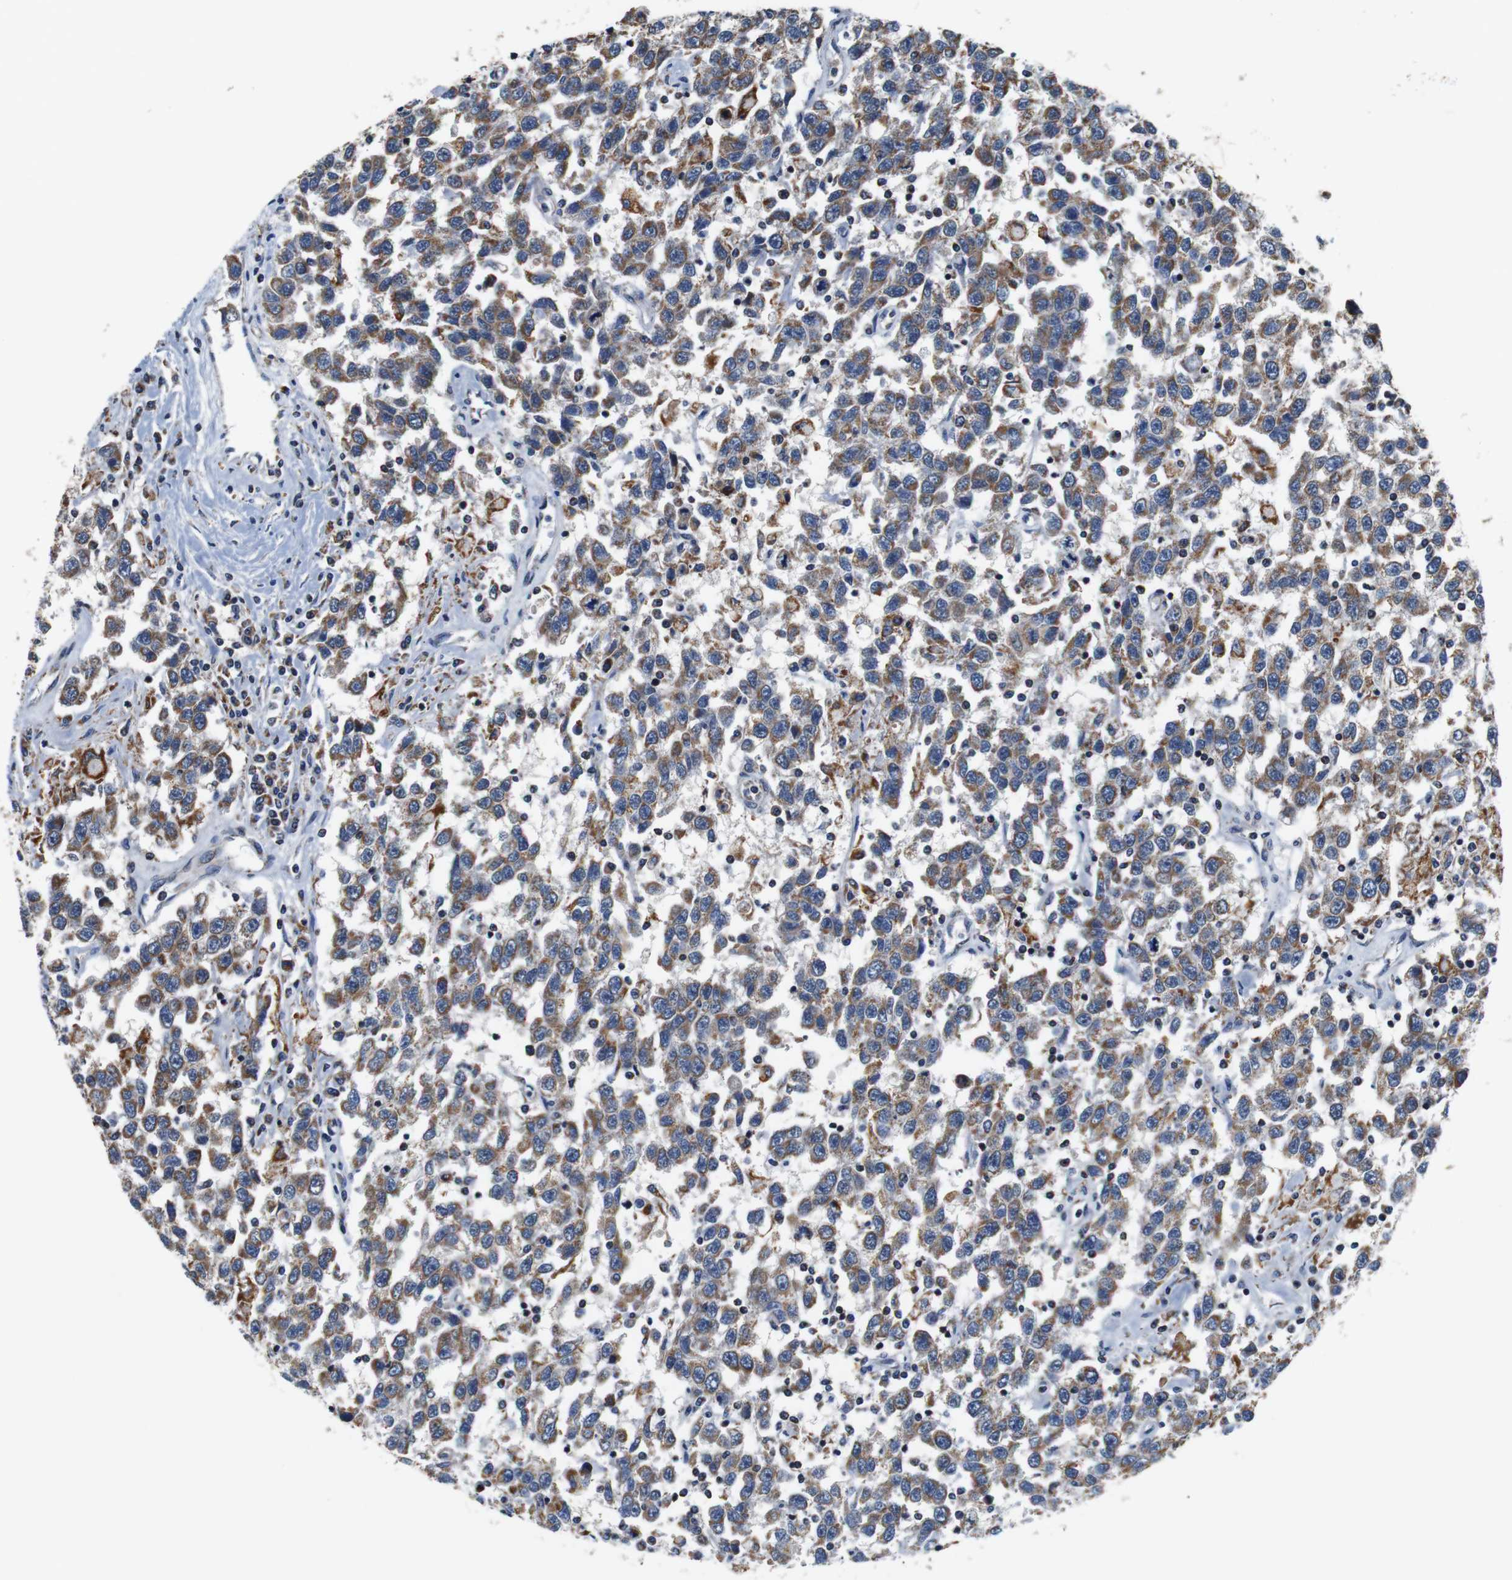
{"staining": {"intensity": "moderate", "quantity": ">75%", "location": "cytoplasmic/membranous"}, "tissue": "testis cancer", "cell_type": "Tumor cells", "image_type": "cancer", "snomed": [{"axis": "morphology", "description": "Seminoma, NOS"}, {"axis": "topography", "description": "Testis"}], "caption": "Immunohistochemical staining of testis cancer demonstrates medium levels of moderate cytoplasmic/membranous staining in about >75% of tumor cells. Using DAB (3,3'-diaminobenzidine) (brown) and hematoxylin (blue) stains, captured at high magnification using brightfield microscopy.", "gene": "LRP4", "patient": {"sex": "male", "age": 41}}